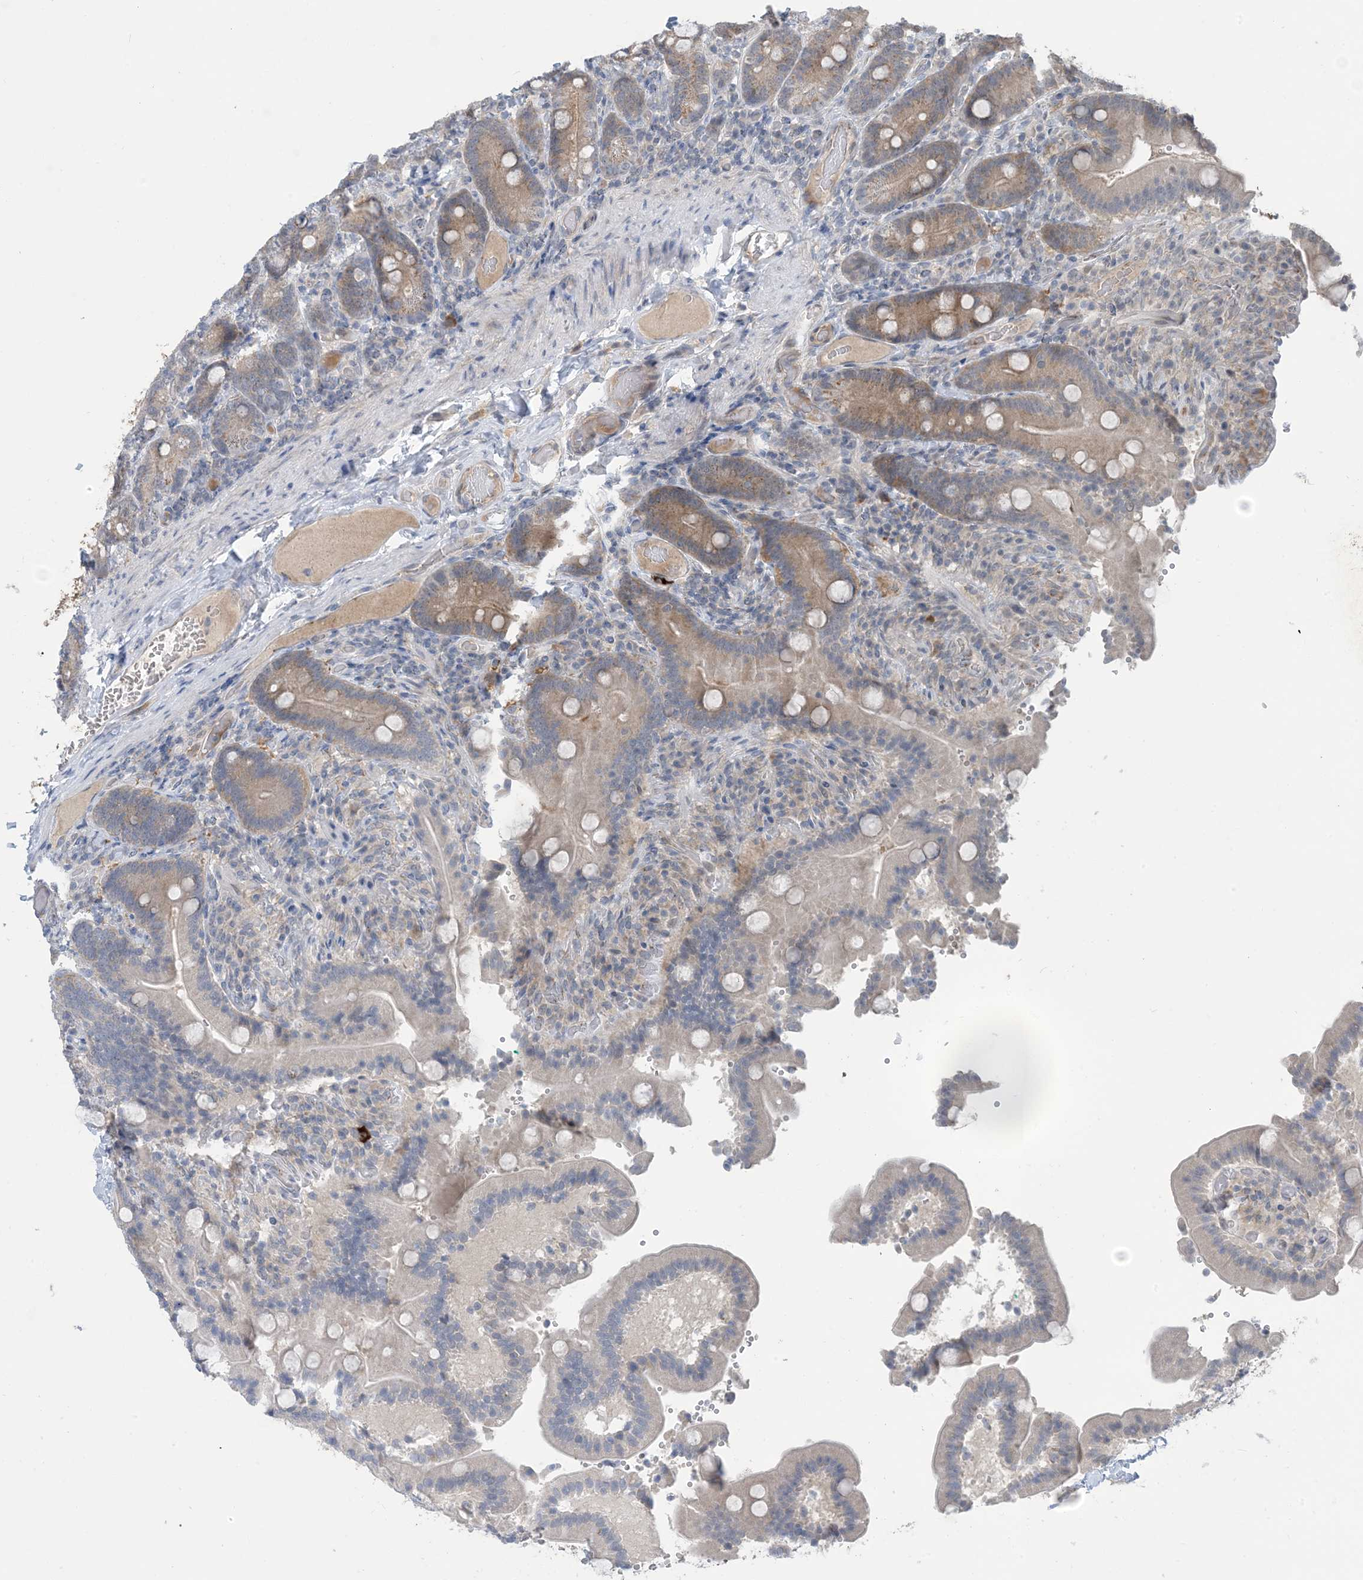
{"staining": {"intensity": "moderate", "quantity": "25%-75%", "location": "cytoplasmic/membranous"}, "tissue": "duodenum", "cell_type": "Glandular cells", "image_type": "normal", "snomed": [{"axis": "morphology", "description": "Normal tissue, NOS"}, {"axis": "topography", "description": "Duodenum"}], "caption": "Immunohistochemistry of normal duodenum demonstrates medium levels of moderate cytoplasmic/membranous staining in approximately 25%-75% of glandular cells.", "gene": "TINAG", "patient": {"sex": "female", "age": 62}}